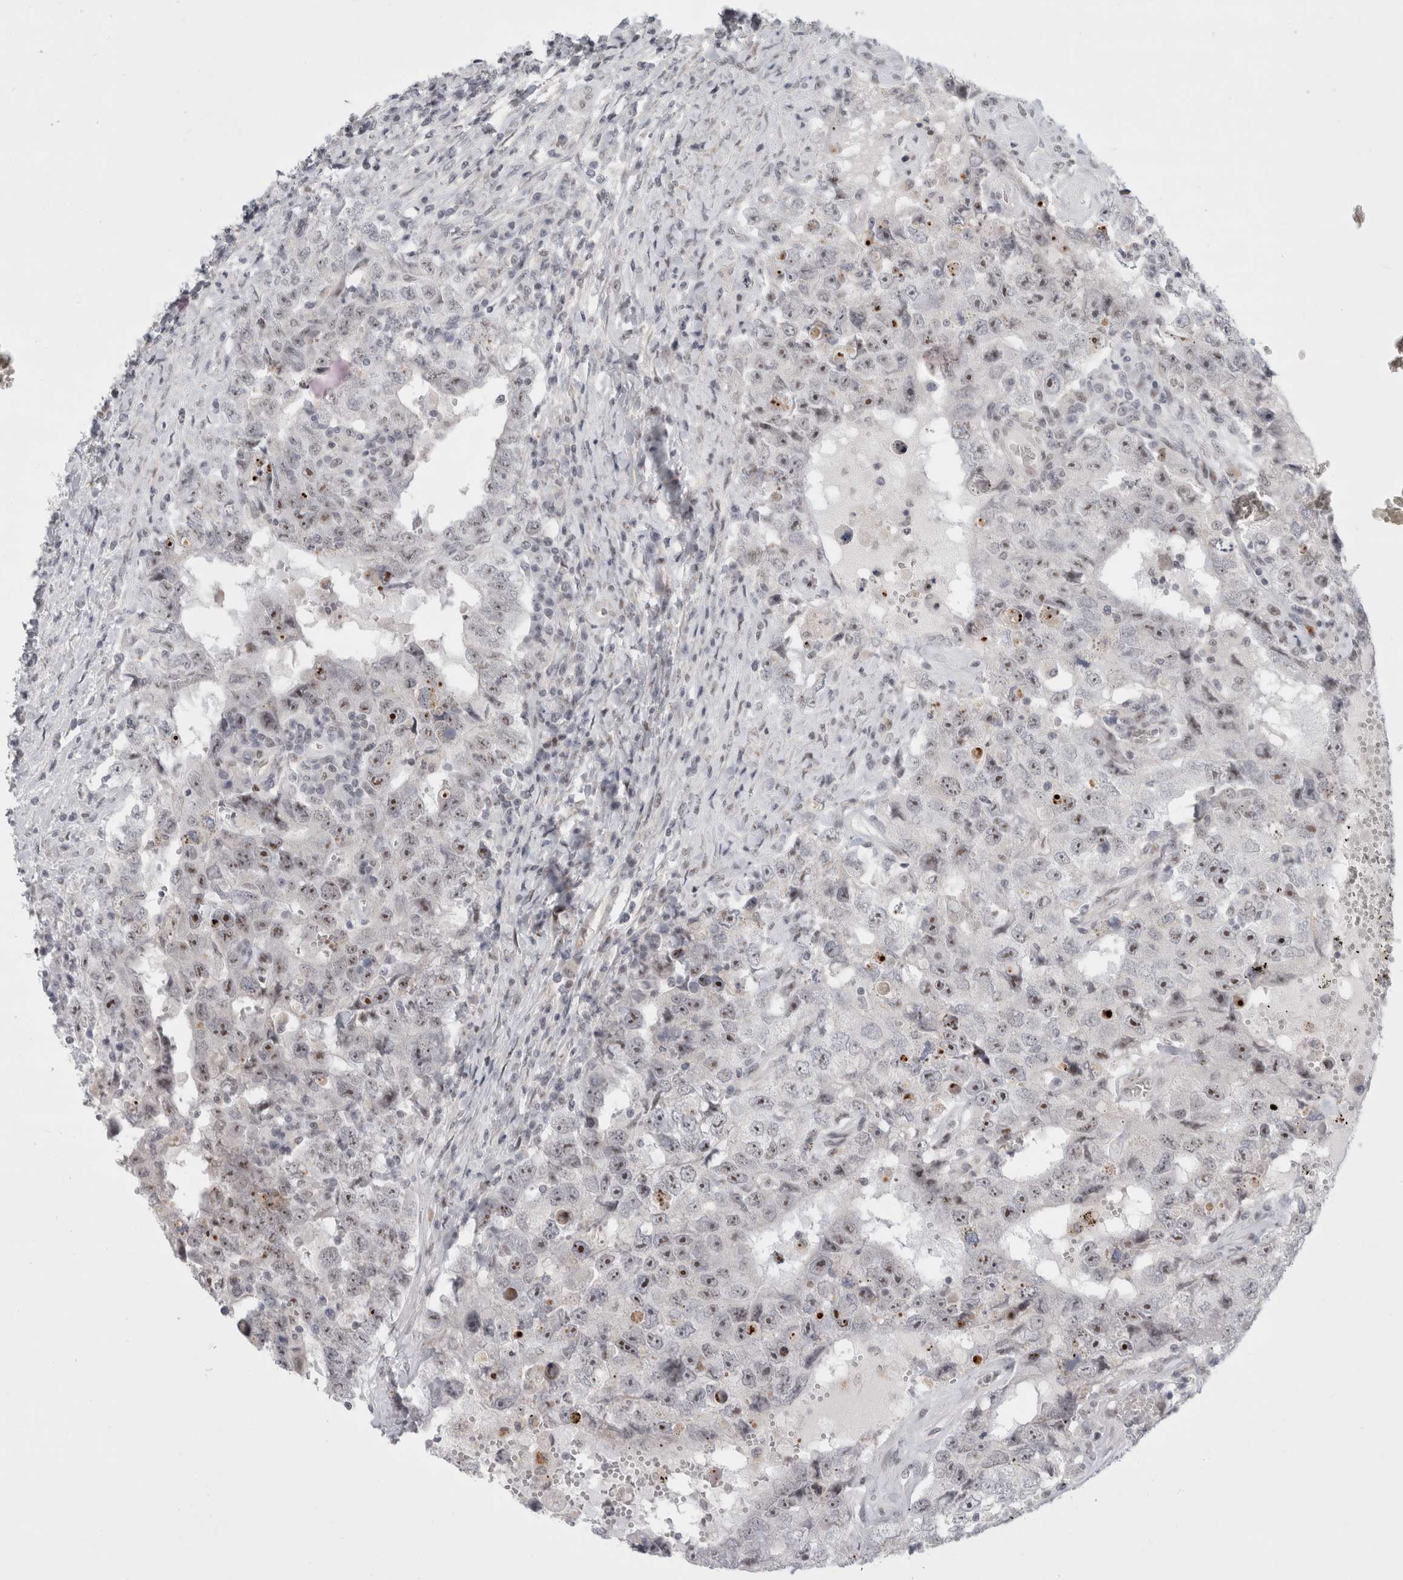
{"staining": {"intensity": "moderate", "quantity": "<25%", "location": "nuclear"}, "tissue": "testis cancer", "cell_type": "Tumor cells", "image_type": "cancer", "snomed": [{"axis": "morphology", "description": "Carcinoma, Embryonal, NOS"}, {"axis": "topography", "description": "Testis"}], "caption": "This histopathology image shows IHC staining of human embryonal carcinoma (testis), with low moderate nuclear expression in about <25% of tumor cells.", "gene": "SENP6", "patient": {"sex": "male", "age": 26}}